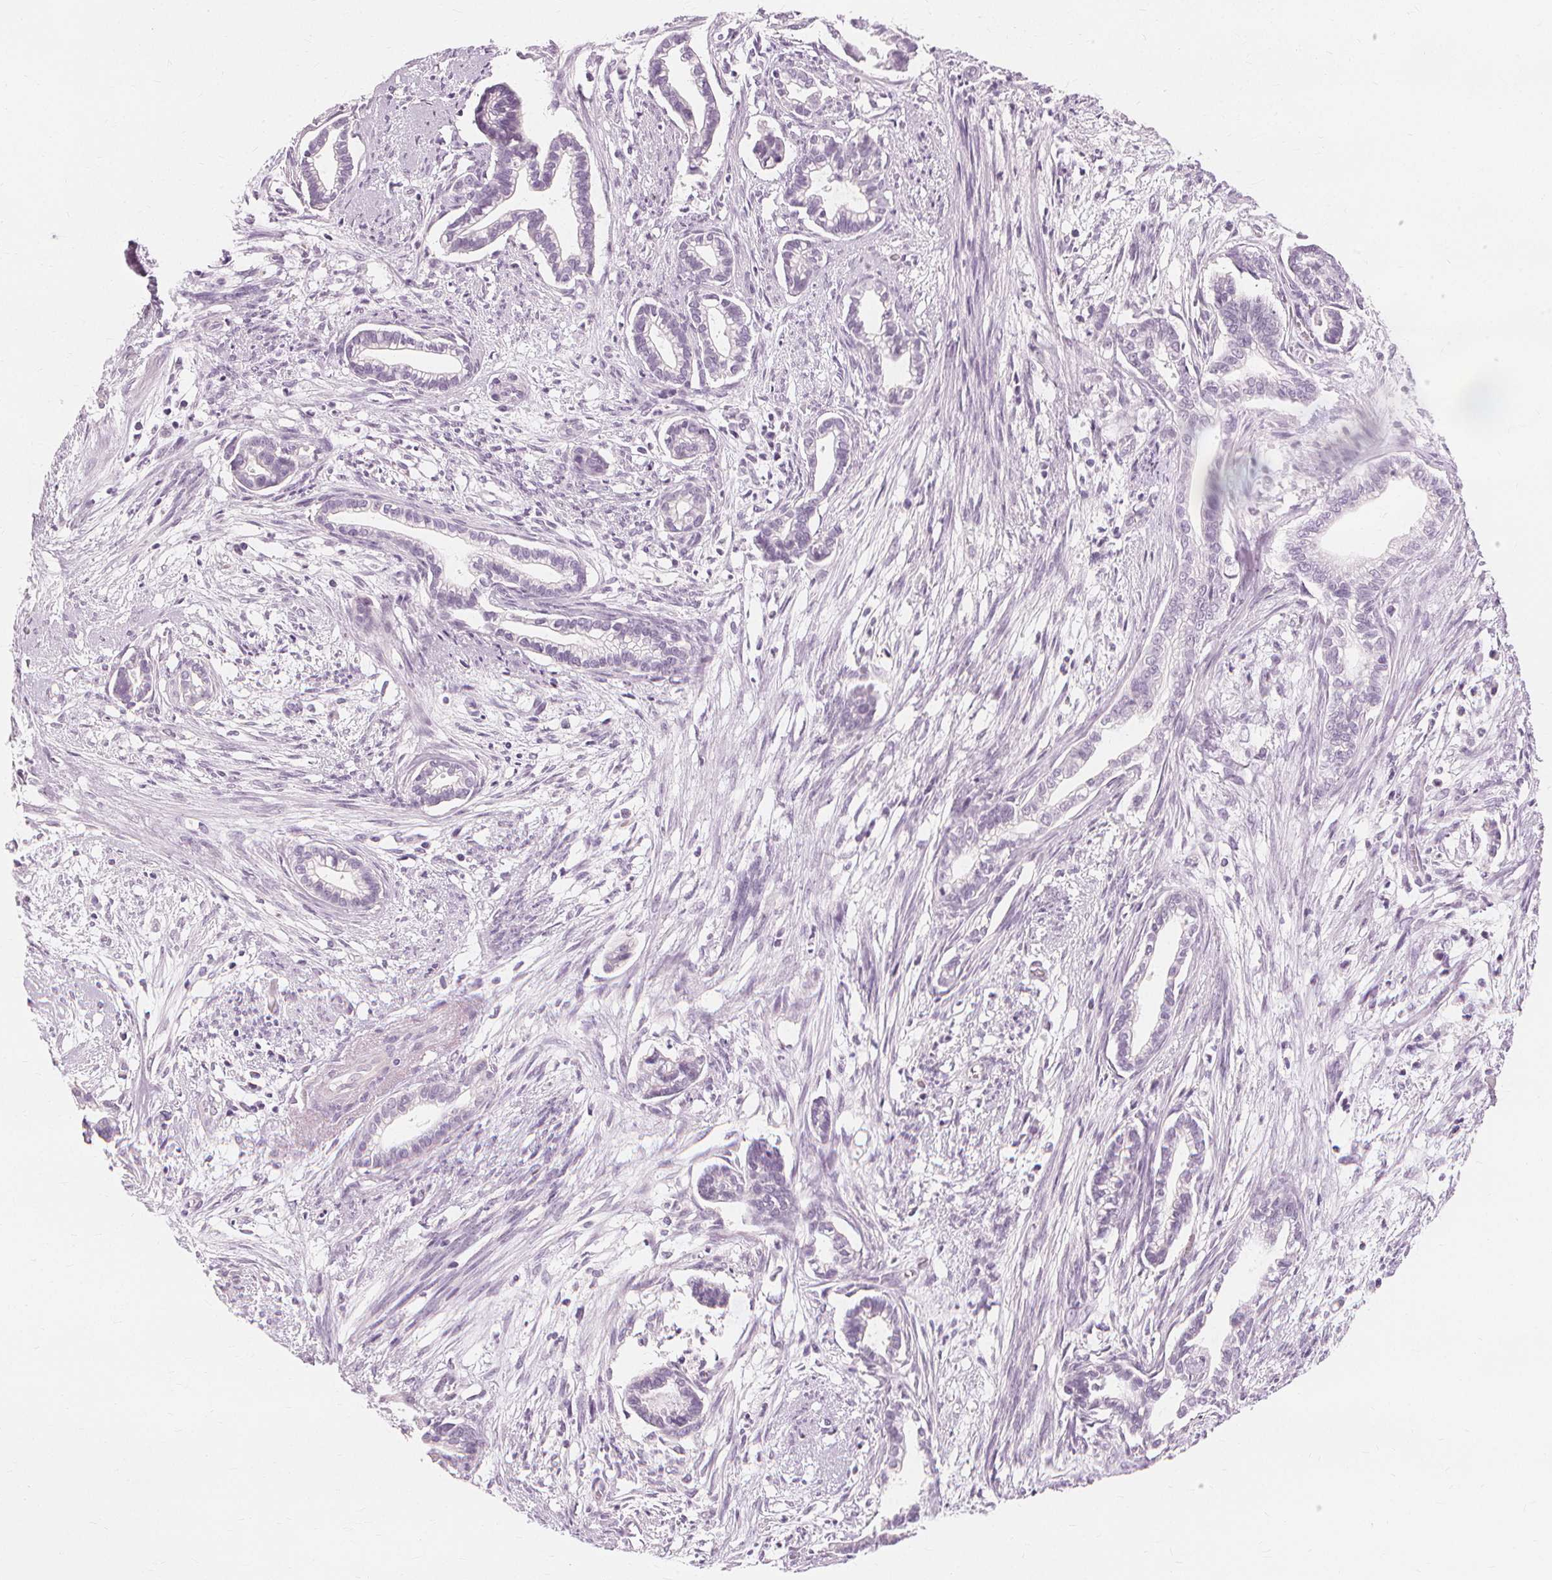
{"staining": {"intensity": "negative", "quantity": "none", "location": "none"}, "tissue": "cervical cancer", "cell_type": "Tumor cells", "image_type": "cancer", "snomed": [{"axis": "morphology", "description": "Adenocarcinoma, NOS"}, {"axis": "topography", "description": "Cervix"}], "caption": "IHC histopathology image of neoplastic tissue: cervical cancer stained with DAB (3,3'-diaminobenzidine) exhibits no significant protein positivity in tumor cells.", "gene": "MUC12", "patient": {"sex": "female", "age": 62}}